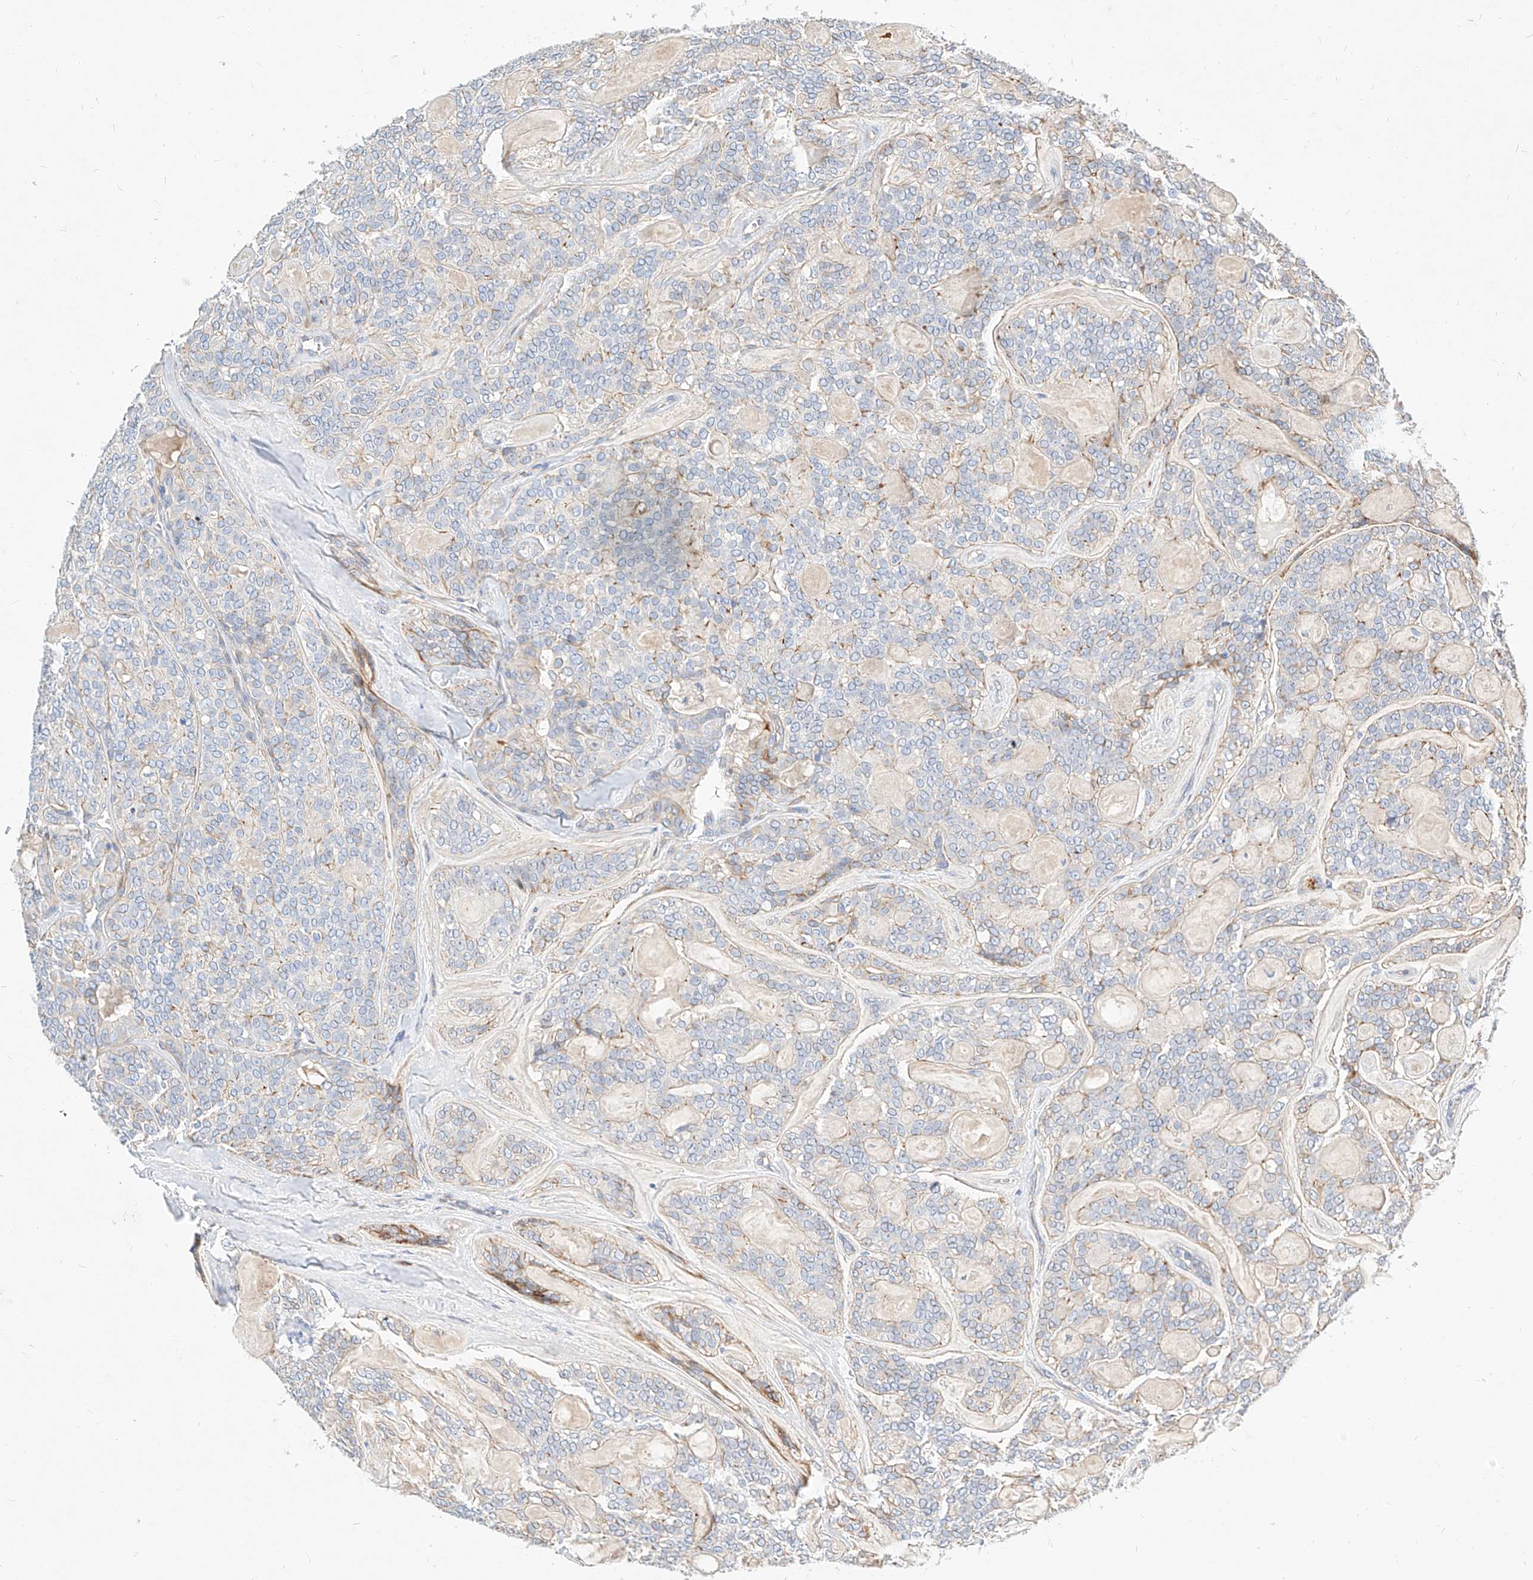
{"staining": {"intensity": "negative", "quantity": "none", "location": "none"}, "tissue": "head and neck cancer", "cell_type": "Tumor cells", "image_type": "cancer", "snomed": [{"axis": "morphology", "description": "Adenocarcinoma, NOS"}, {"axis": "topography", "description": "Head-Neck"}], "caption": "High magnification brightfield microscopy of adenocarcinoma (head and neck) stained with DAB (3,3'-diaminobenzidine) (brown) and counterstained with hematoxylin (blue): tumor cells show no significant expression.", "gene": "KCNH5", "patient": {"sex": "male", "age": 66}}